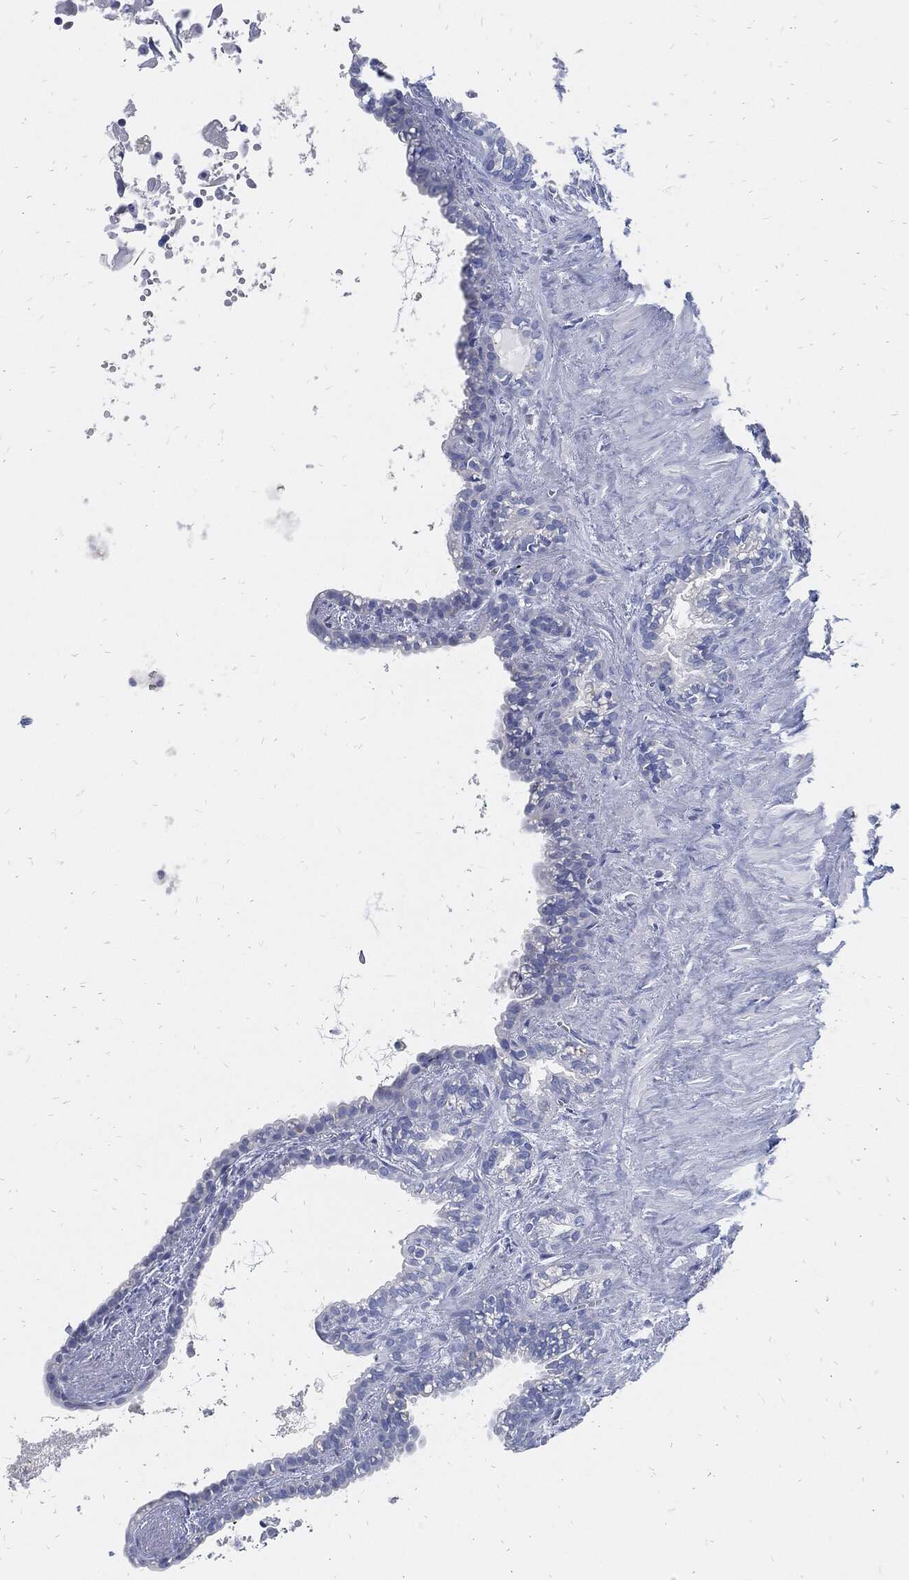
{"staining": {"intensity": "negative", "quantity": "none", "location": "none"}, "tissue": "seminal vesicle", "cell_type": "Glandular cells", "image_type": "normal", "snomed": [{"axis": "morphology", "description": "Normal tissue, NOS"}, {"axis": "morphology", "description": "Urothelial carcinoma, NOS"}, {"axis": "topography", "description": "Urinary bladder"}, {"axis": "topography", "description": "Seminal veicle"}], "caption": "Benign seminal vesicle was stained to show a protein in brown. There is no significant staining in glandular cells. (Stains: DAB (3,3'-diaminobenzidine) IHC with hematoxylin counter stain, Microscopy: brightfield microscopy at high magnification).", "gene": "FABP4", "patient": {"sex": "male", "age": 76}}